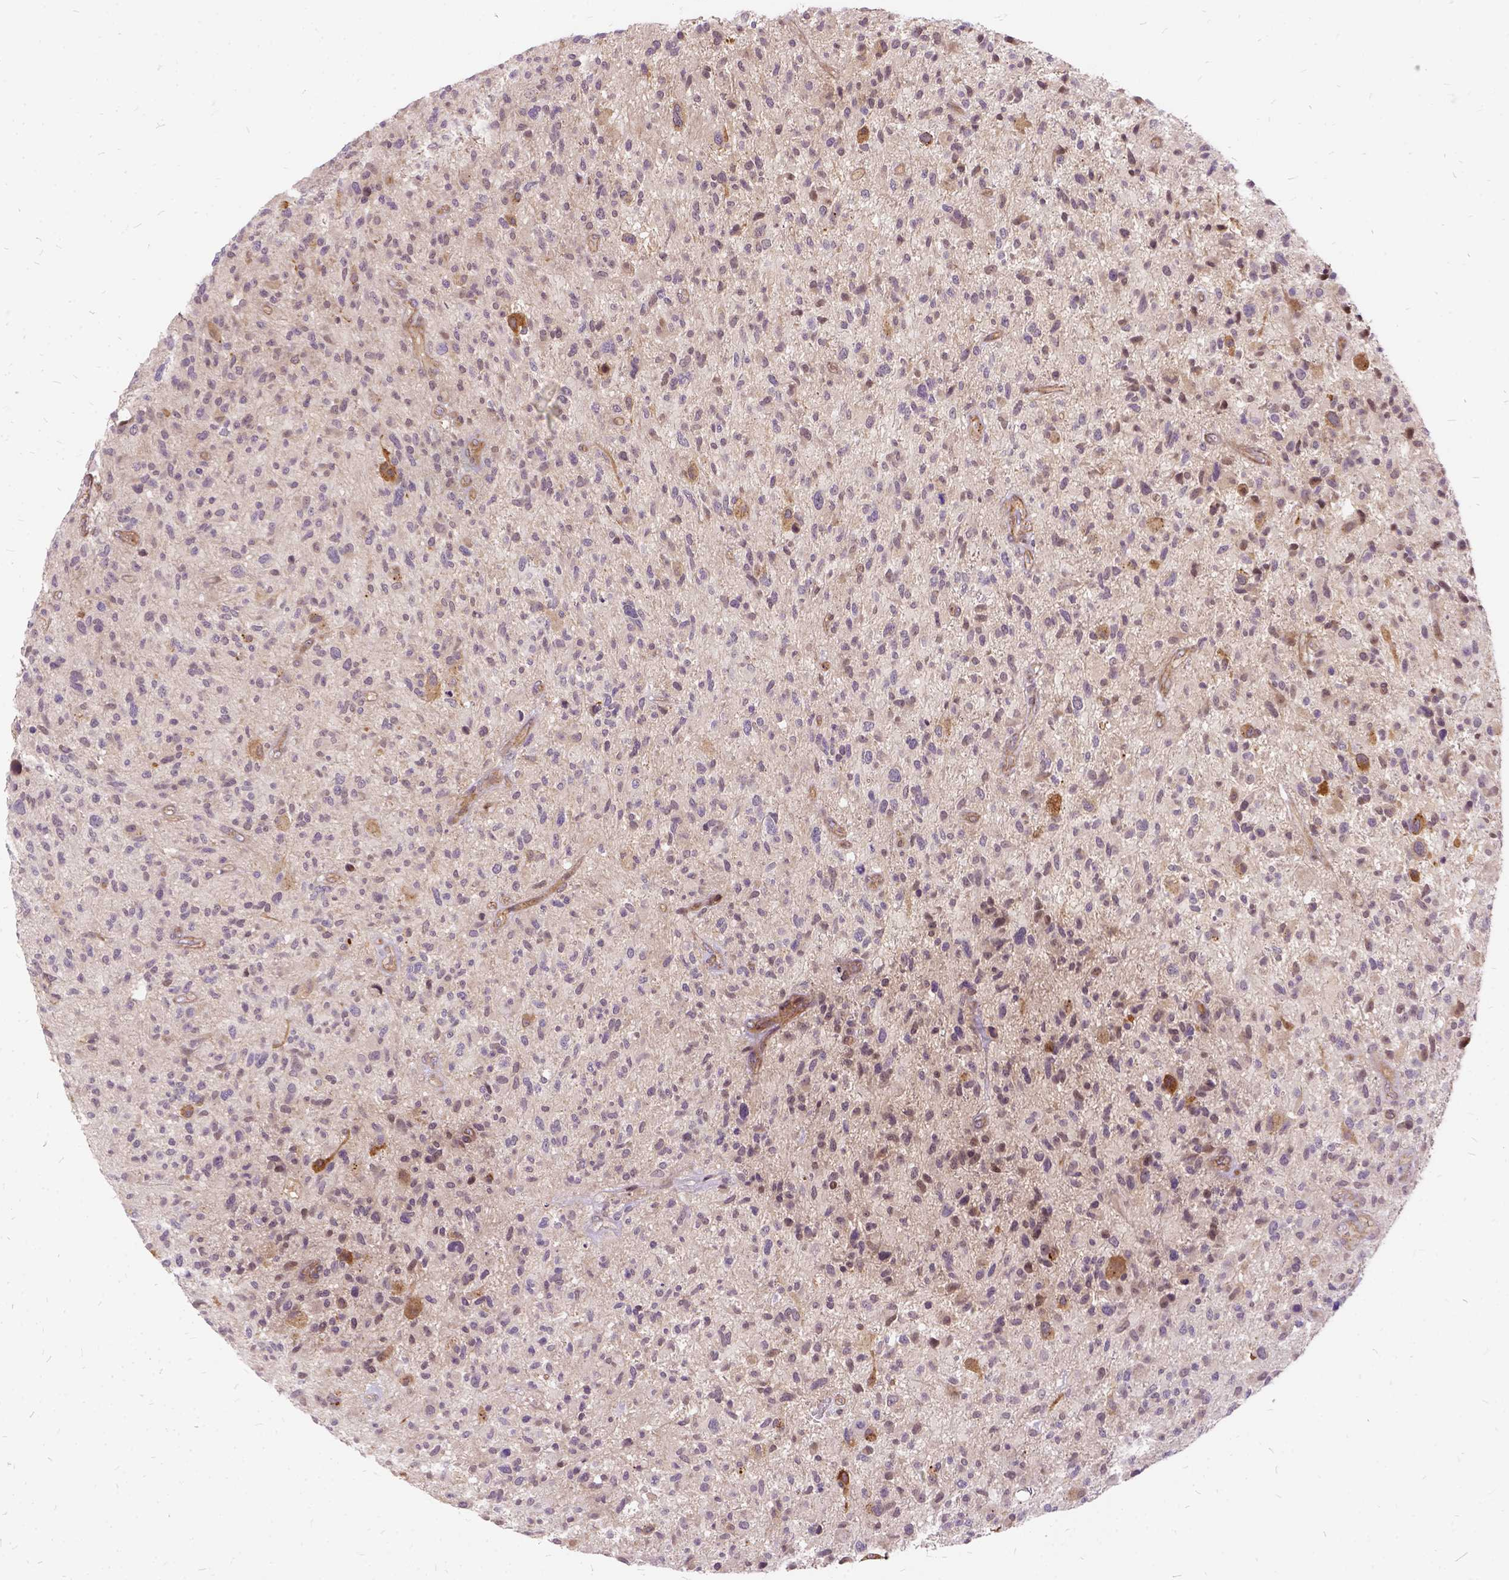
{"staining": {"intensity": "negative", "quantity": "none", "location": "none"}, "tissue": "glioma", "cell_type": "Tumor cells", "image_type": "cancer", "snomed": [{"axis": "morphology", "description": "Glioma, malignant, High grade"}, {"axis": "topography", "description": "Brain"}], "caption": "Immunohistochemistry (IHC) micrograph of malignant high-grade glioma stained for a protein (brown), which displays no staining in tumor cells.", "gene": "ILRUN", "patient": {"sex": "male", "age": 47}}